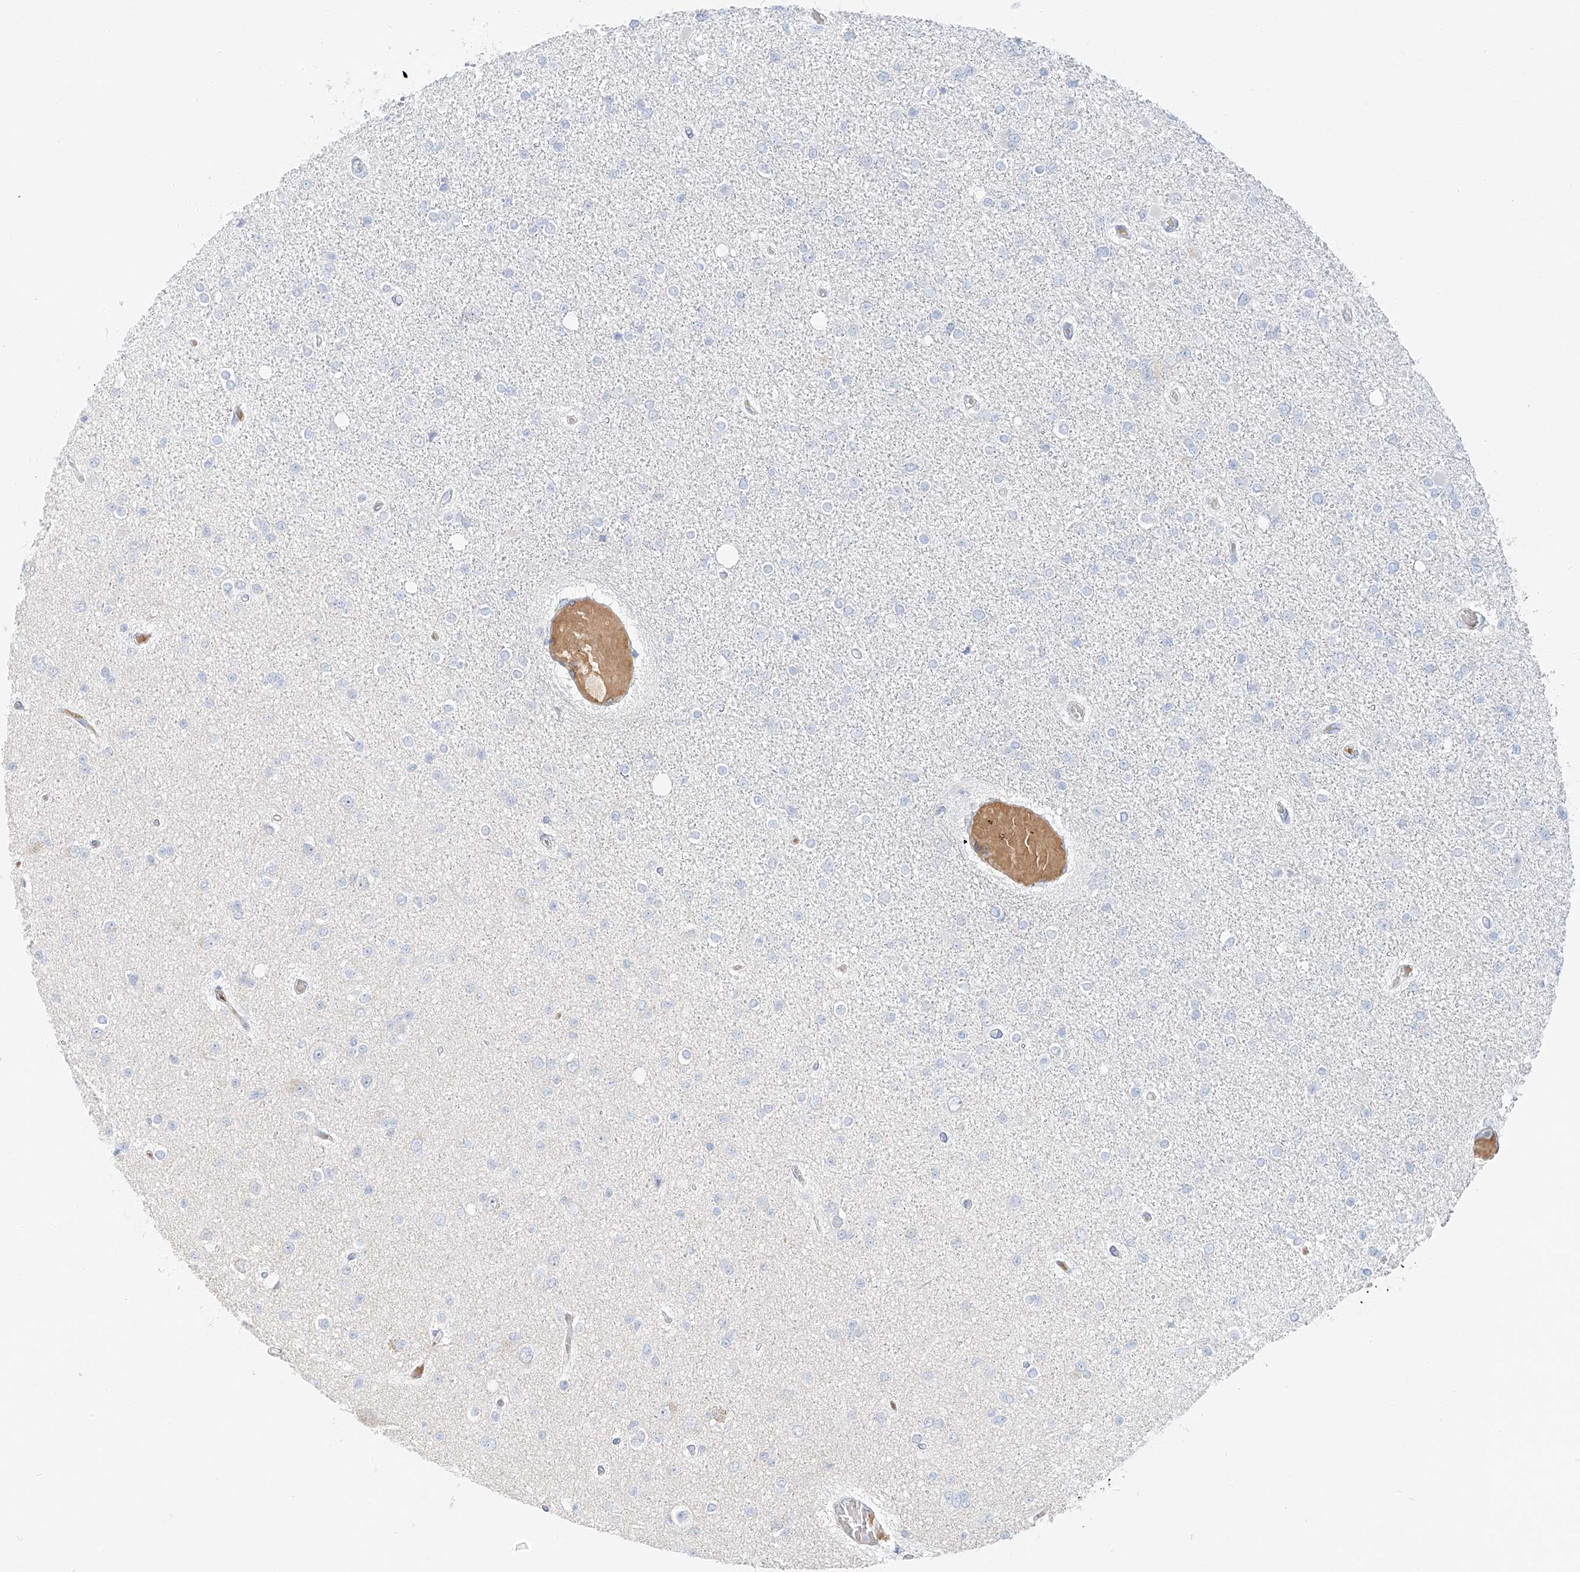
{"staining": {"intensity": "negative", "quantity": "none", "location": "none"}, "tissue": "glioma", "cell_type": "Tumor cells", "image_type": "cancer", "snomed": [{"axis": "morphology", "description": "Glioma, malignant, Low grade"}, {"axis": "topography", "description": "Brain"}], "caption": "High magnification brightfield microscopy of malignant glioma (low-grade) stained with DAB (3,3'-diaminobenzidine) (brown) and counterstained with hematoxylin (blue): tumor cells show no significant staining.", "gene": "PGC", "patient": {"sex": "female", "age": 22}}